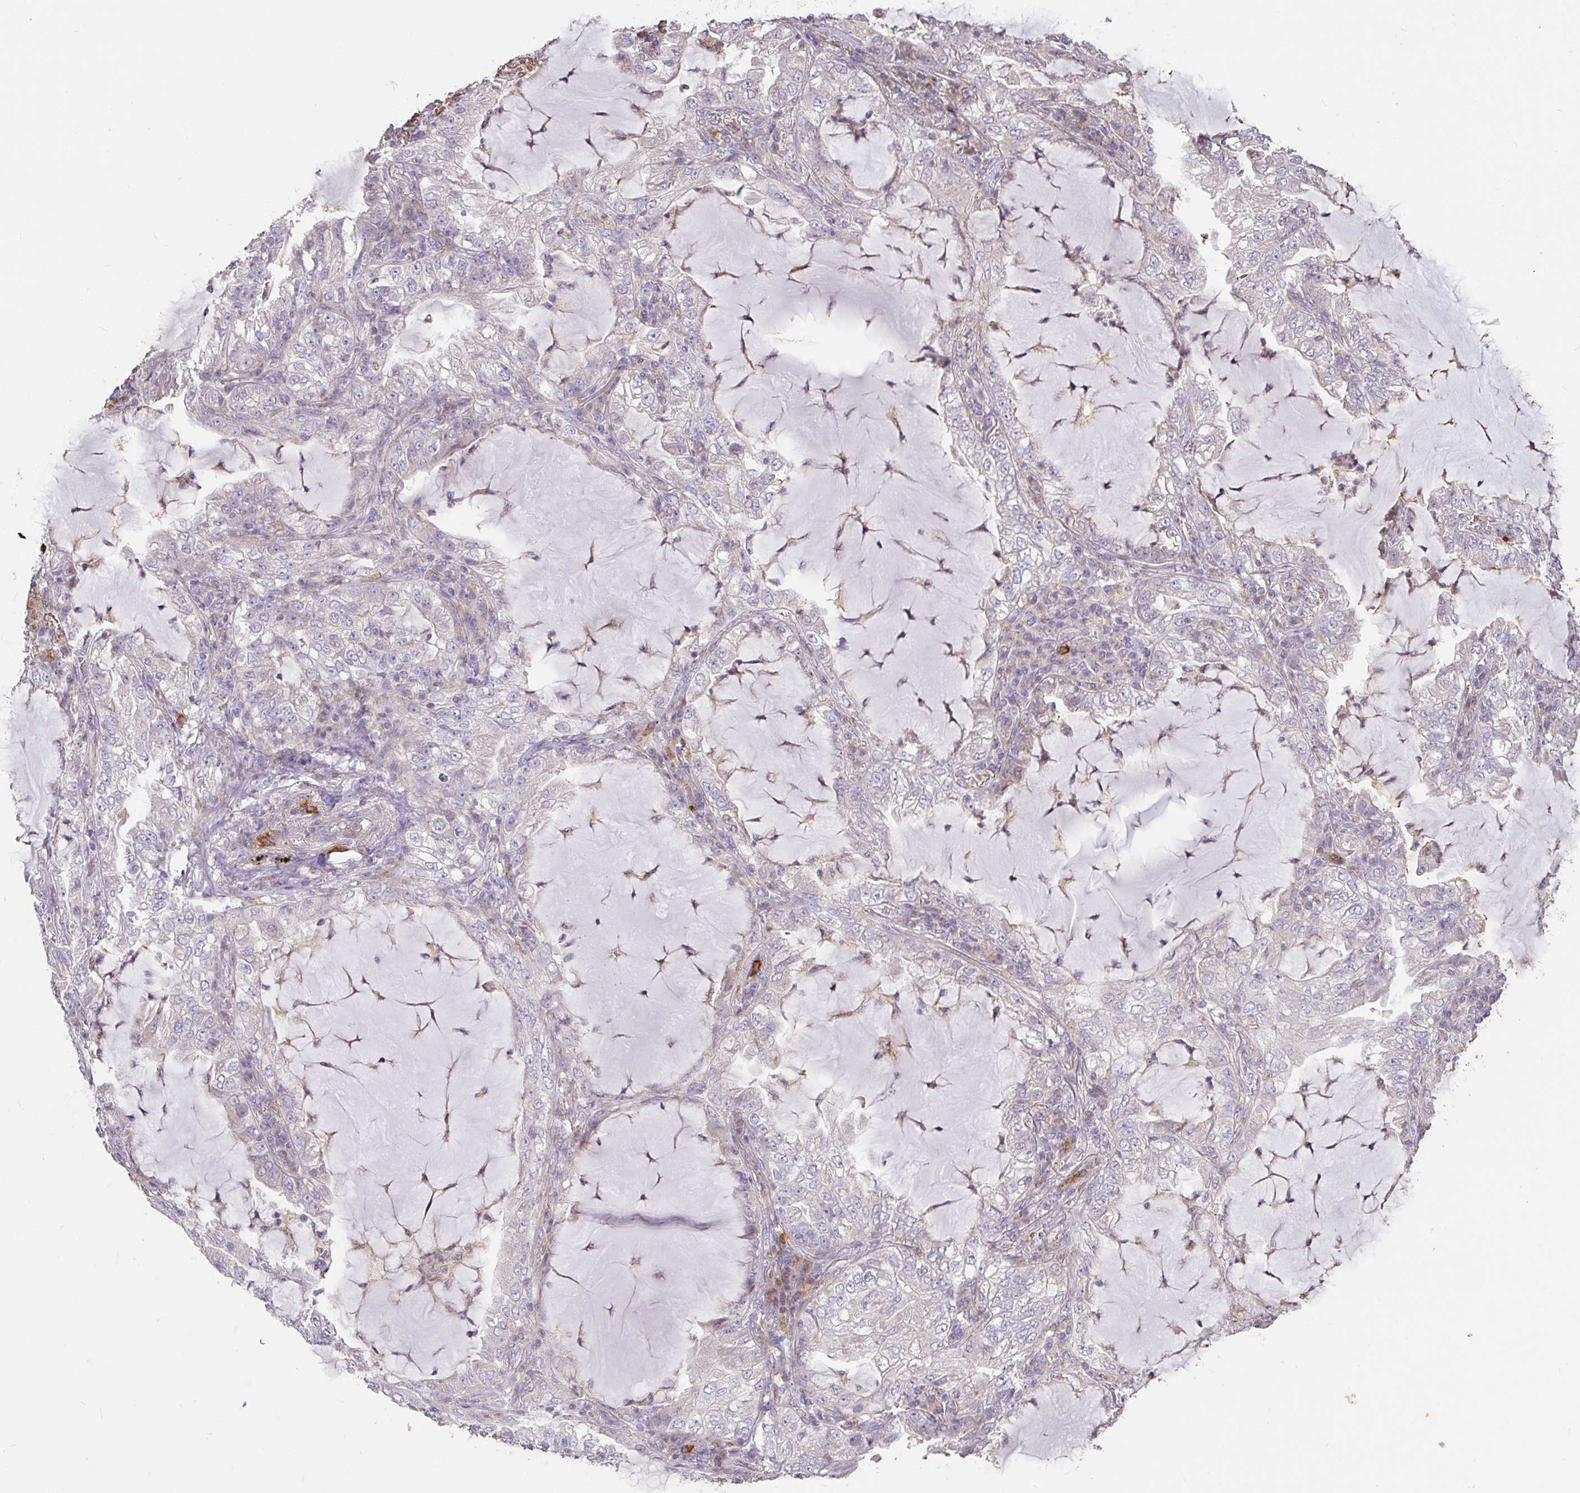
{"staining": {"intensity": "negative", "quantity": "none", "location": "none"}, "tissue": "lung cancer", "cell_type": "Tumor cells", "image_type": "cancer", "snomed": [{"axis": "morphology", "description": "Adenocarcinoma, NOS"}, {"axis": "topography", "description": "Lung"}], "caption": "This is an IHC micrograph of lung cancer (adenocarcinoma). There is no staining in tumor cells.", "gene": "FCER1A", "patient": {"sex": "female", "age": 73}}